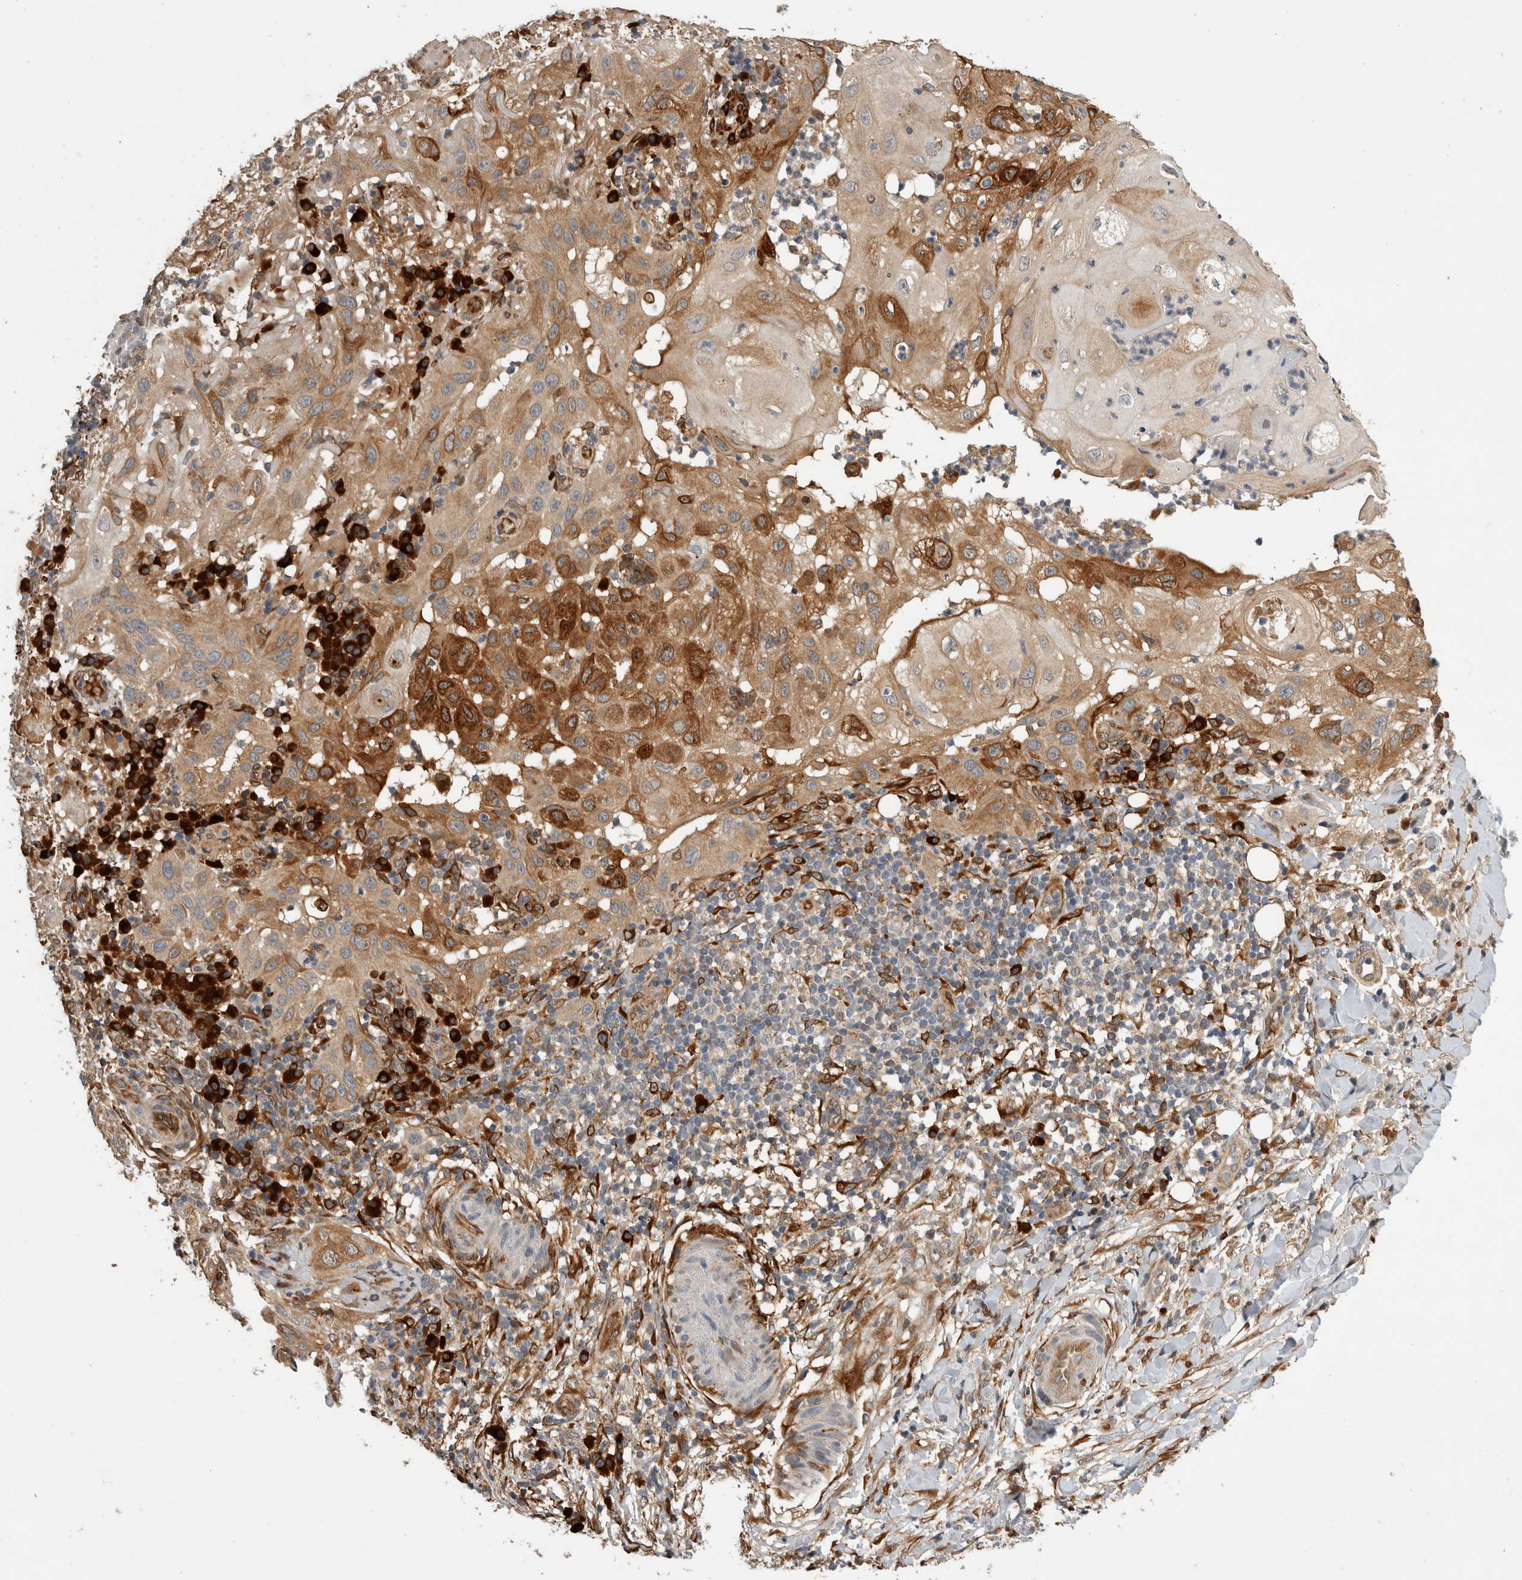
{"staining": {"intensity": "moderate", "quantity": ">75%", "location": "cytoplasmic/membranous"}, "tissue": "skin cancer", "cell_type": "Tumor cells", "image_type": "cancer", "snomed": [{"axis": "morphology", "description": "Normal tissue, NOS"}, {"axis": "morphology", "description": "Squamous cell carcinoma, NOS"}, {"axis": "topography", "description": "Skin"}], "caption": "IHC image of squamous cell carcinoma (skin) stained for a protein (brown), which displays medium levels of moderate cytoplasmic/membranous staining in about >75% of tumor cells.", "gene": "APOL2", "patient": {"sex": "female", "age": 96}}